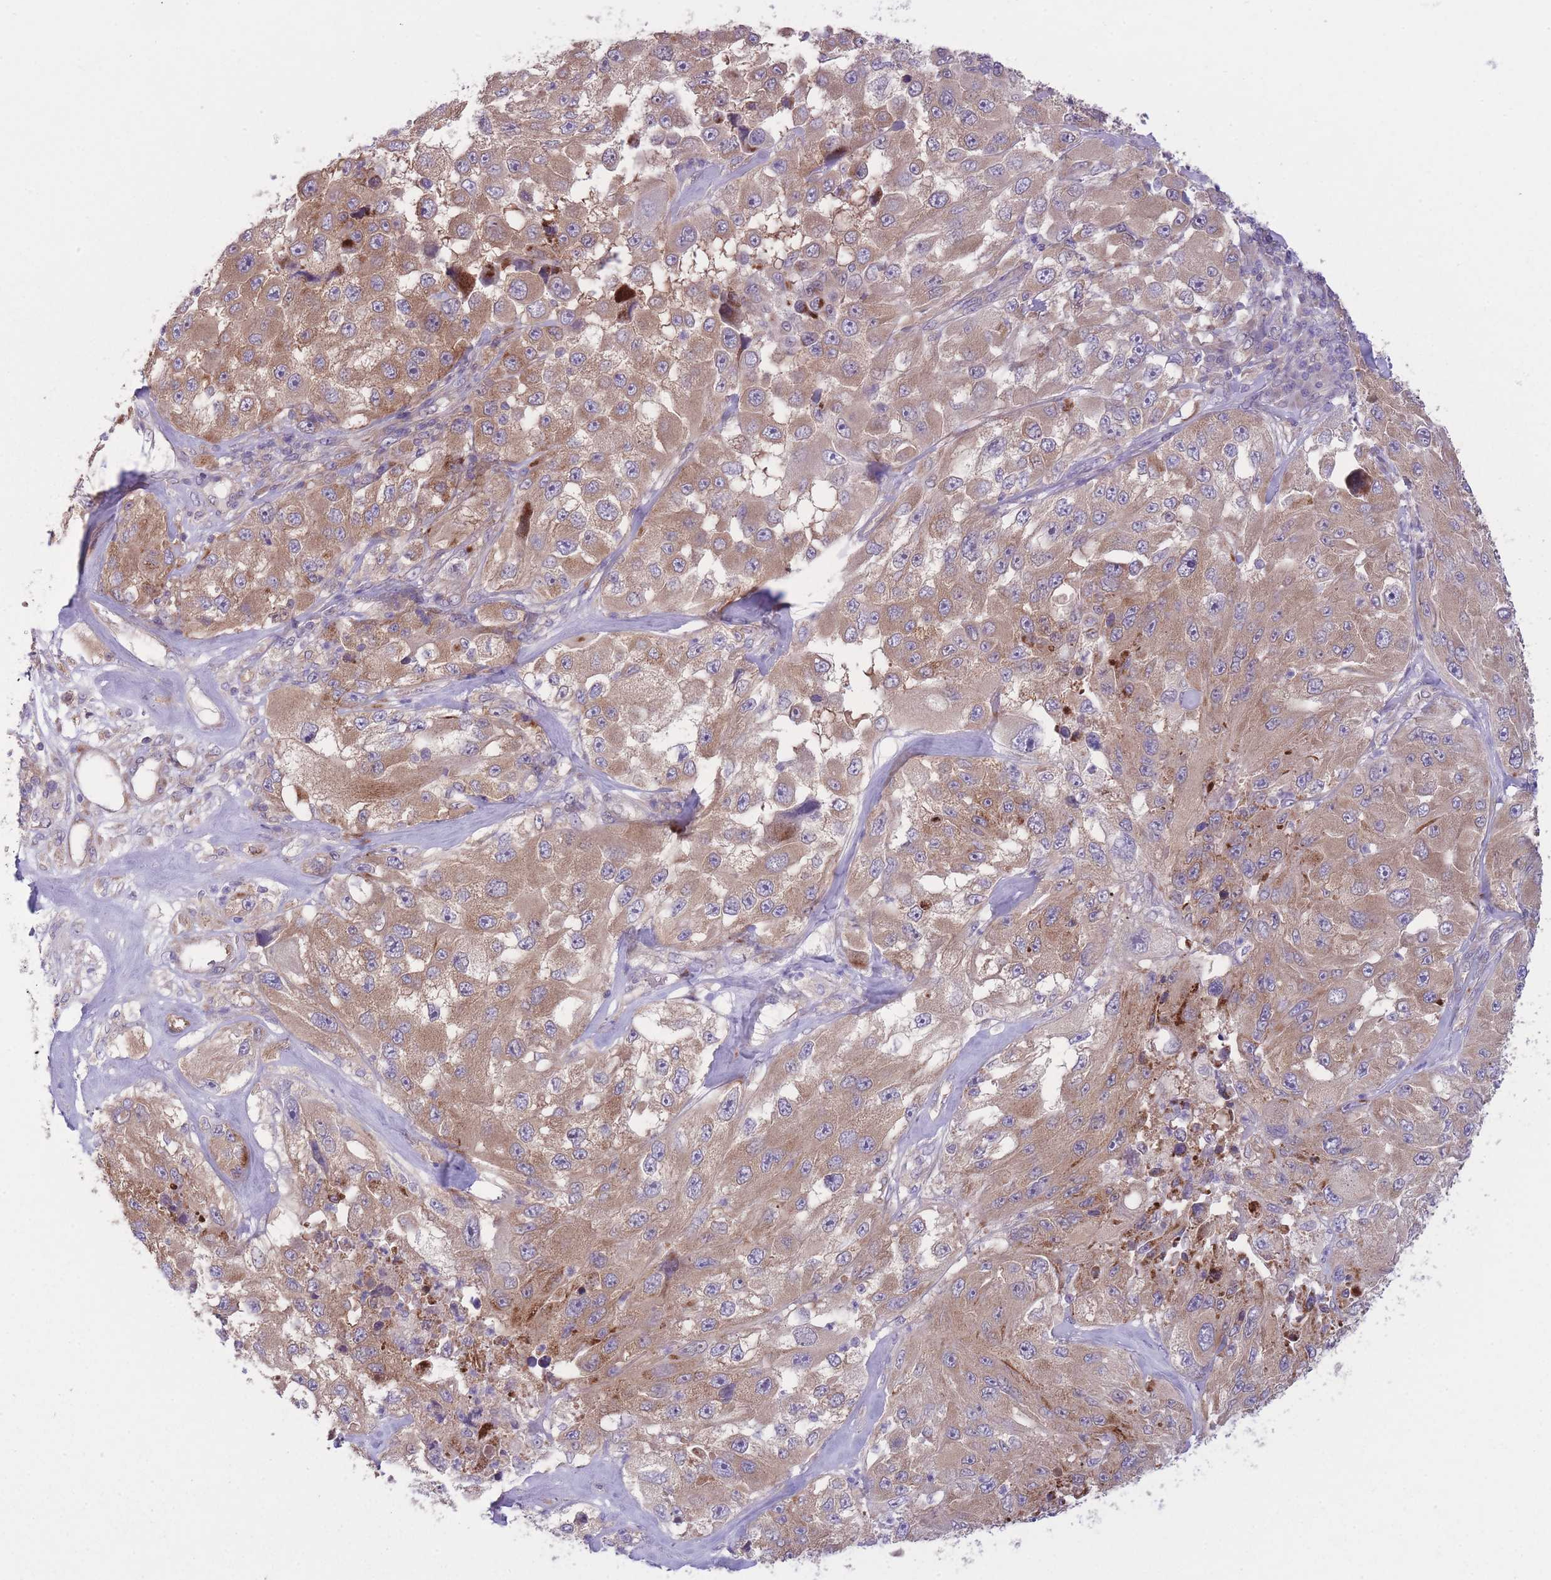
{"staining": {"intensity": "moderate", "quantity": ">75%", "location": "cytoplasmic/membranous"}, "tissue": "melanoma", "cell_type": "Tumor cells", "image_type": "cancer", "snomed": [{"axis": "morphology", "description": "Malignant melanoma, Metastatic site"}, {"axis": "topography", "description": "Lymph node"}], "caption": "The image demonstrates immunohistochemical staining of melanoma. There is moderate cytoplasmic/membranous expression is appreciated in about >75% of tumor cells.", "gene": "CCT6B", "patient": {"sex": "male", "age": 62}}